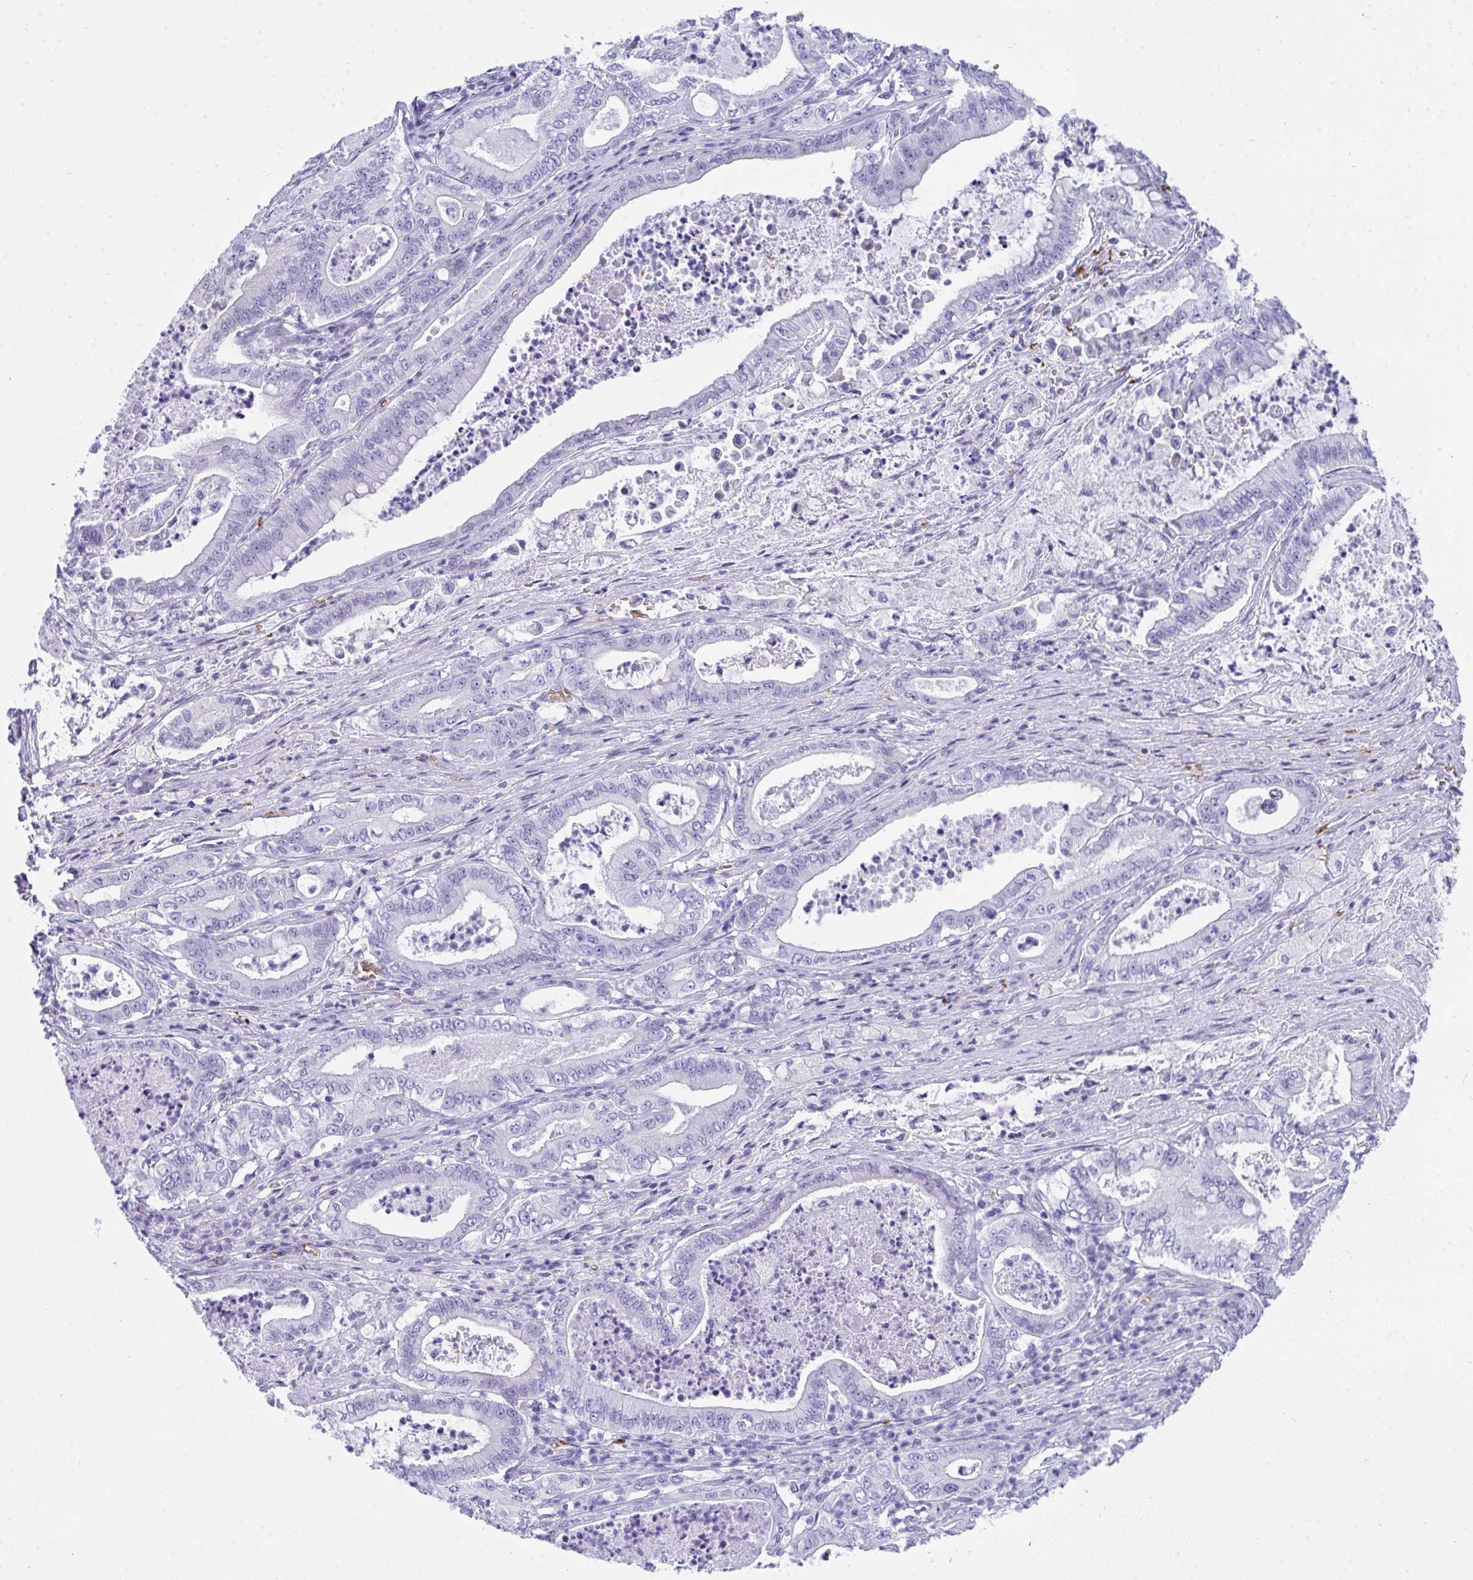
{"staining": {"intensity": "negative", "quantity": "none", "location": "none"}, "tissue": "pancreatic cancer", "cell_type": "Tumor cells", "image_type": "cancer", "snomed": [{"axis": "morphology", "description": "Adenocarcinoma, NOS"}, {"axis": "topography", "description": "Pancreas"}], "caption": "This is an immunohistochemistry (IHC) micrograph of pancreatic cancer (adenocarcinoma). There is no expression in tumor cells.", "gene": "ANK1", "patient": {"sex": "male", "age": 71}}